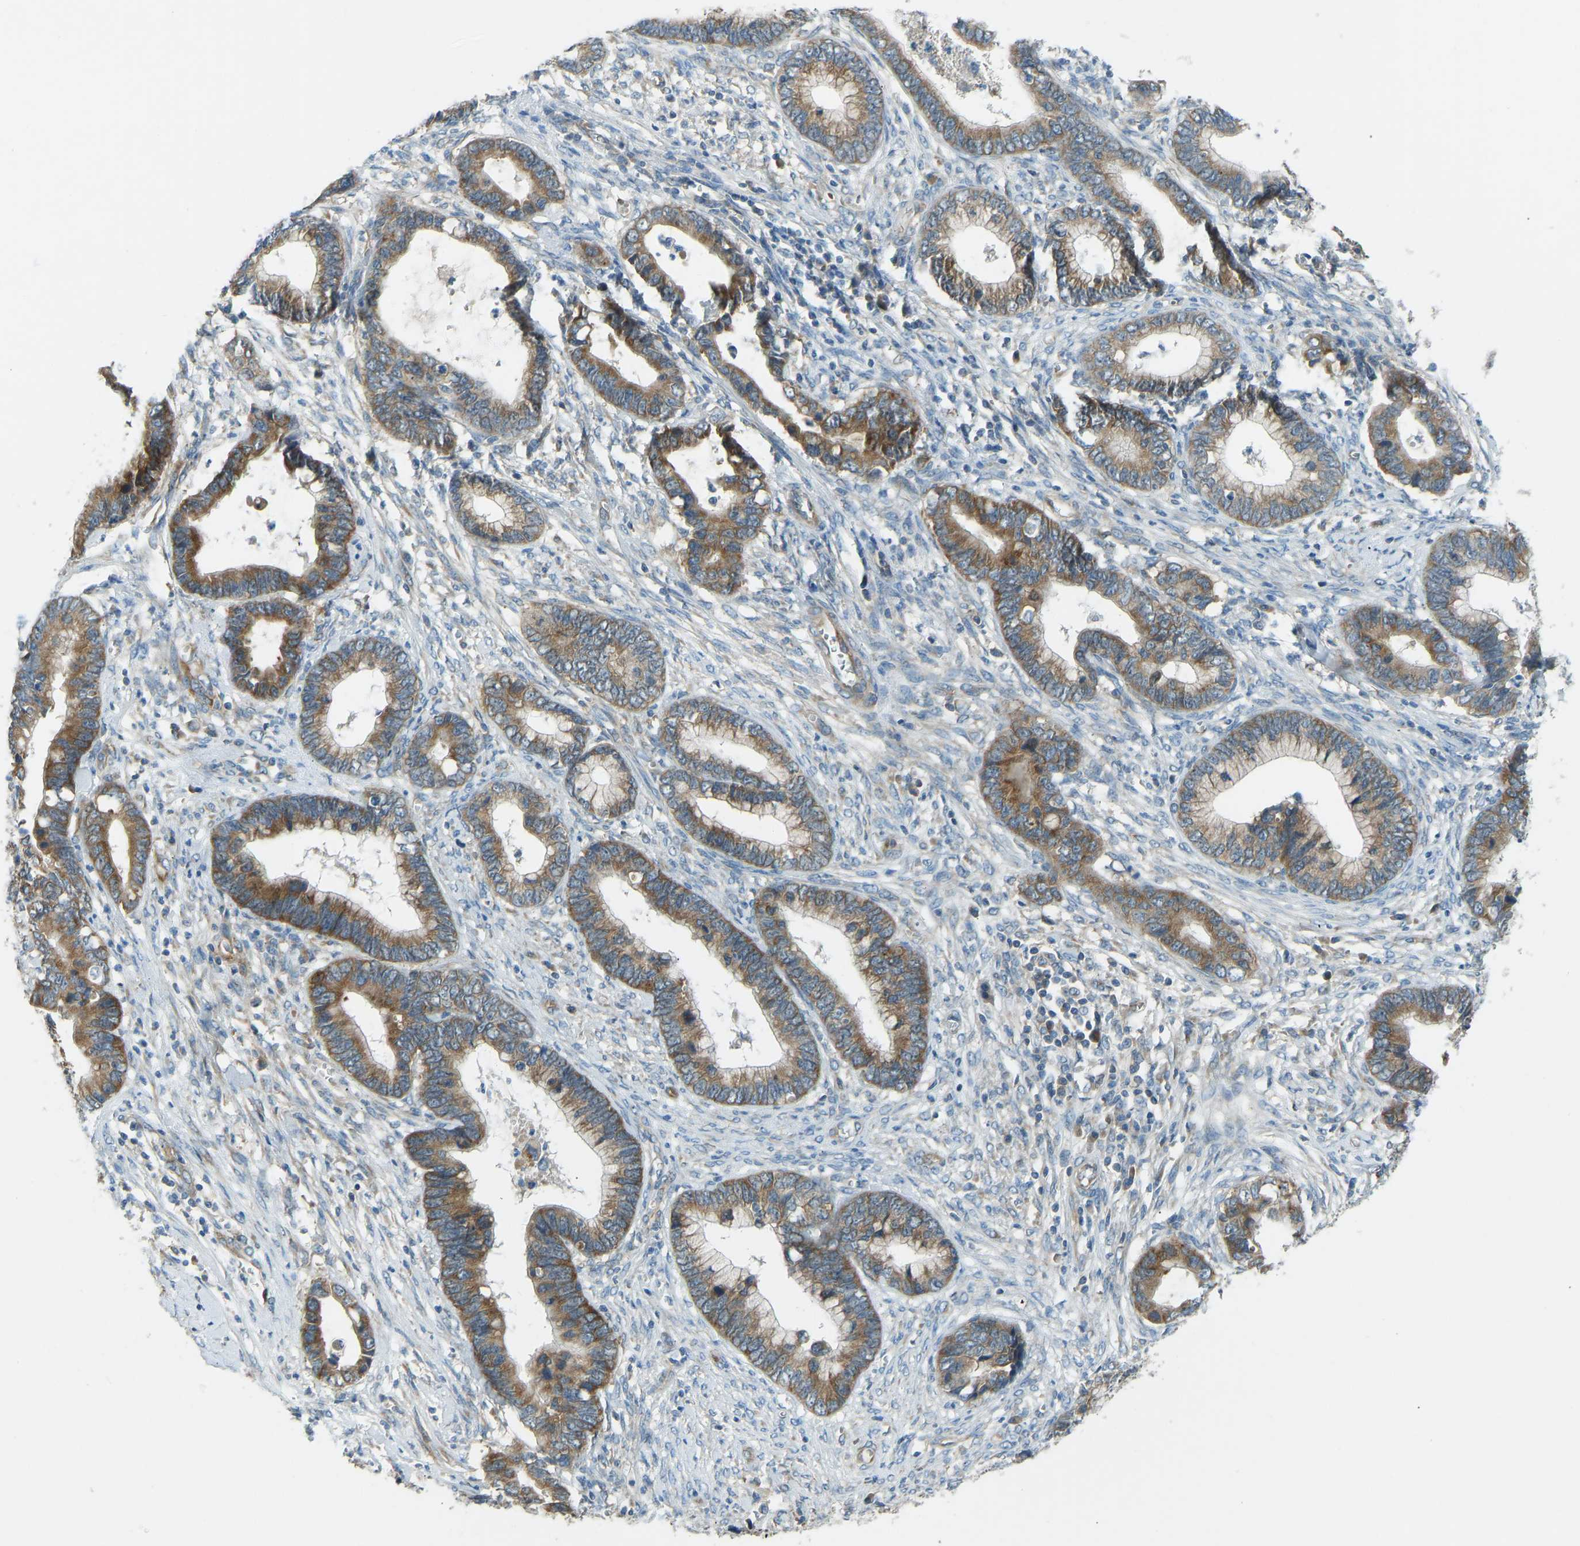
{"staining": {"intensity": "moderate", "quantity": ">75%", "location": "cytoplasmic/membranous"}, "tissue": "cervical cancer", "cell_type": "Tumor cells", "image_type": "cancer", "snomed": [{"axis": "morphology", "description": "Adenocarcinoma, NOS"}, {"axis": "topography", "description": "Cervix"}], "caption": "A histopathology image showing moderate cytoplasmic/membranous expression in about >75% of tumor cells in cervical cancer, as visualized by brown immunohistochemical staining.", "gene": "STAU2", "patient": {"sex": "female", "age": 44}}